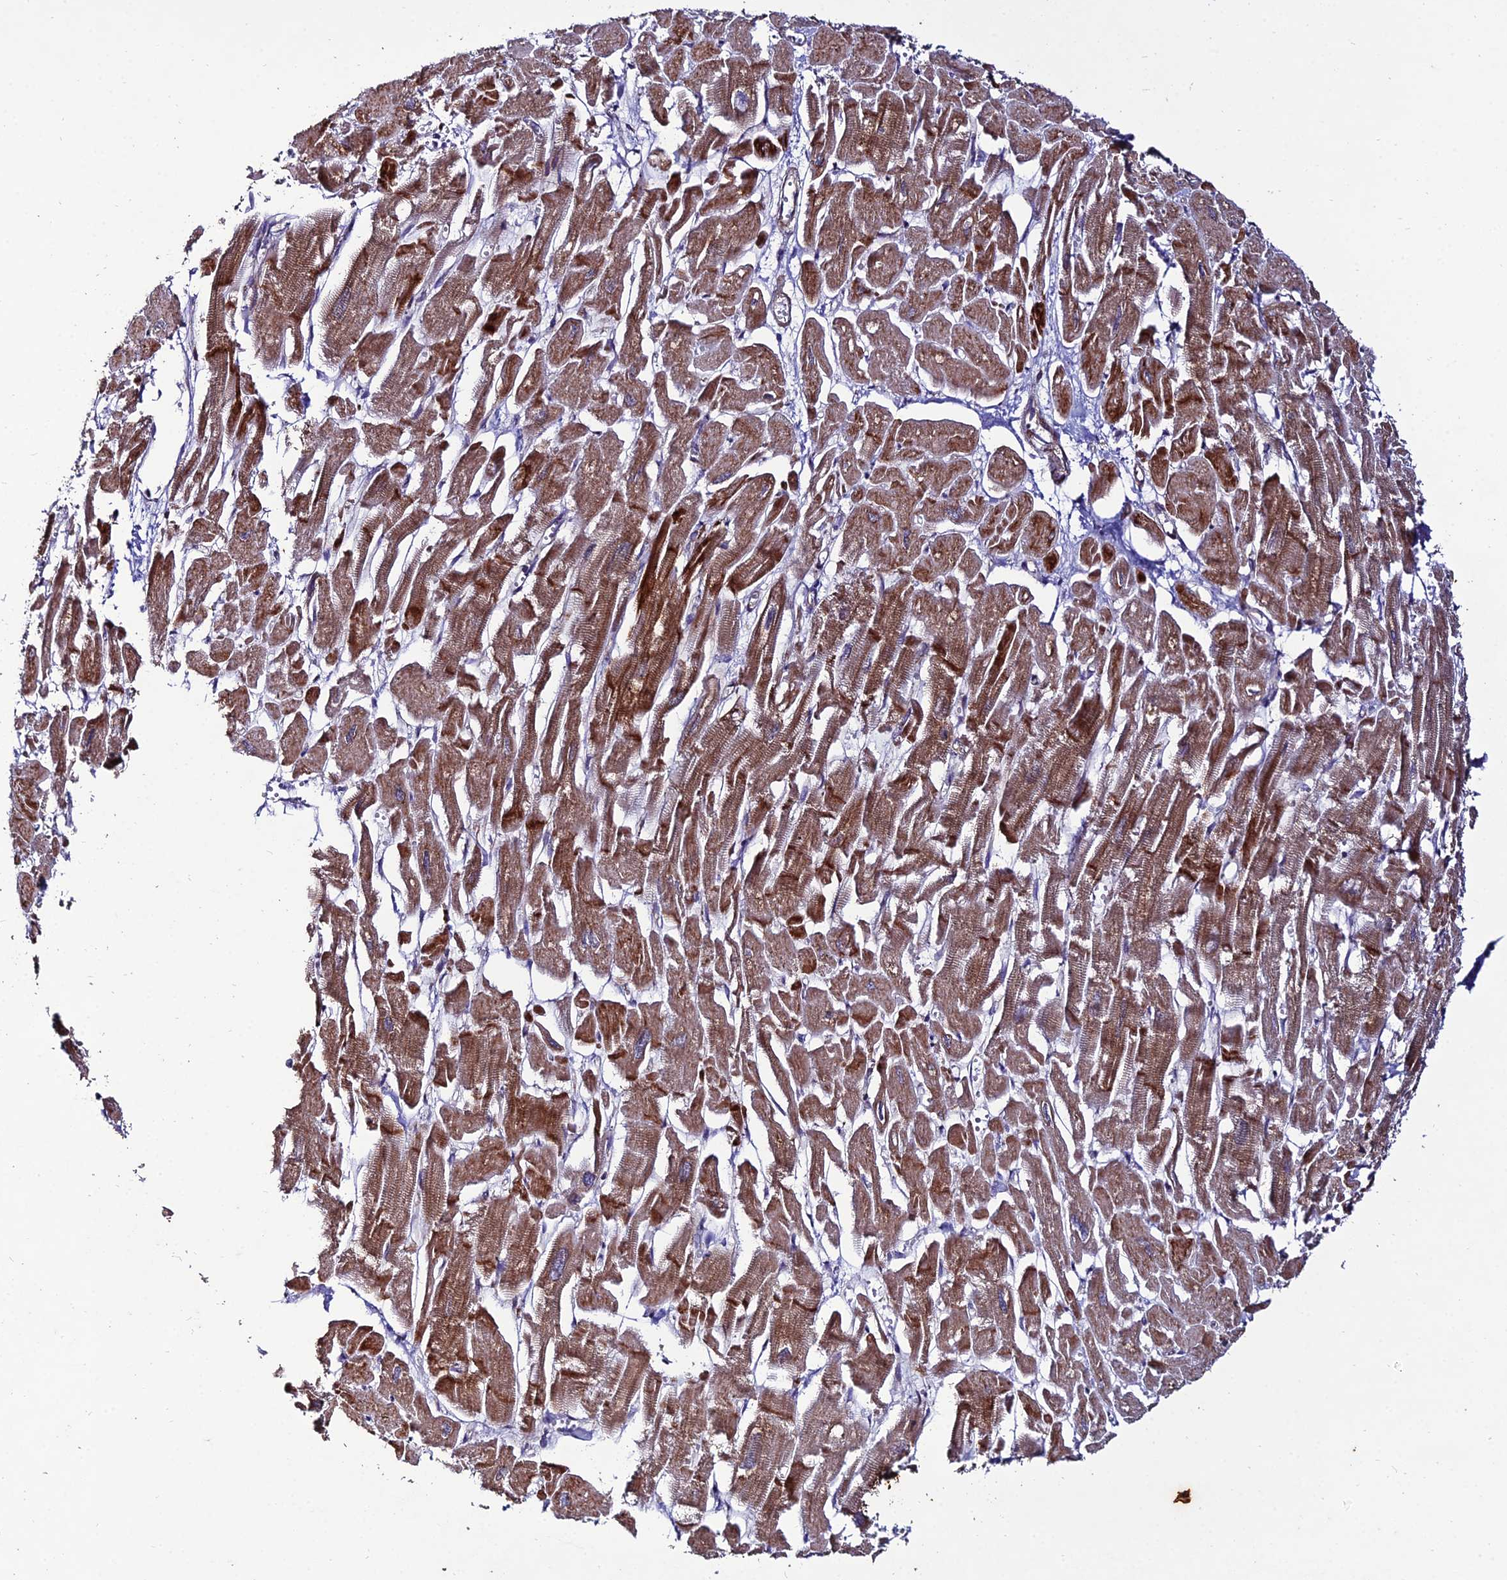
{"staining": {"intensity": "strong", "quantity": ">75%", "location": "cytoplasmic/membranous"}, "tissue": "heart muscle", "cell_type": "Cardiomyocytes", "image_type": "normal", "snomed": [{"axis": "morphology", "description": "Normal tissue, NOS"}, {"axis": "topography", "description": "Heart"}], "caption": "DAB (3,3'-diaminobenzidine) immunohistochemical staining of benign heart muscle shows strong cytoplasmic/membranous protein positivity in about >75% of cardiomyocytes. The protein of interest is shown in brown color, while the nuclei are stained blue.", "gene": "ARL6IP1", "patient": {"sex": "male", "age": 54}}